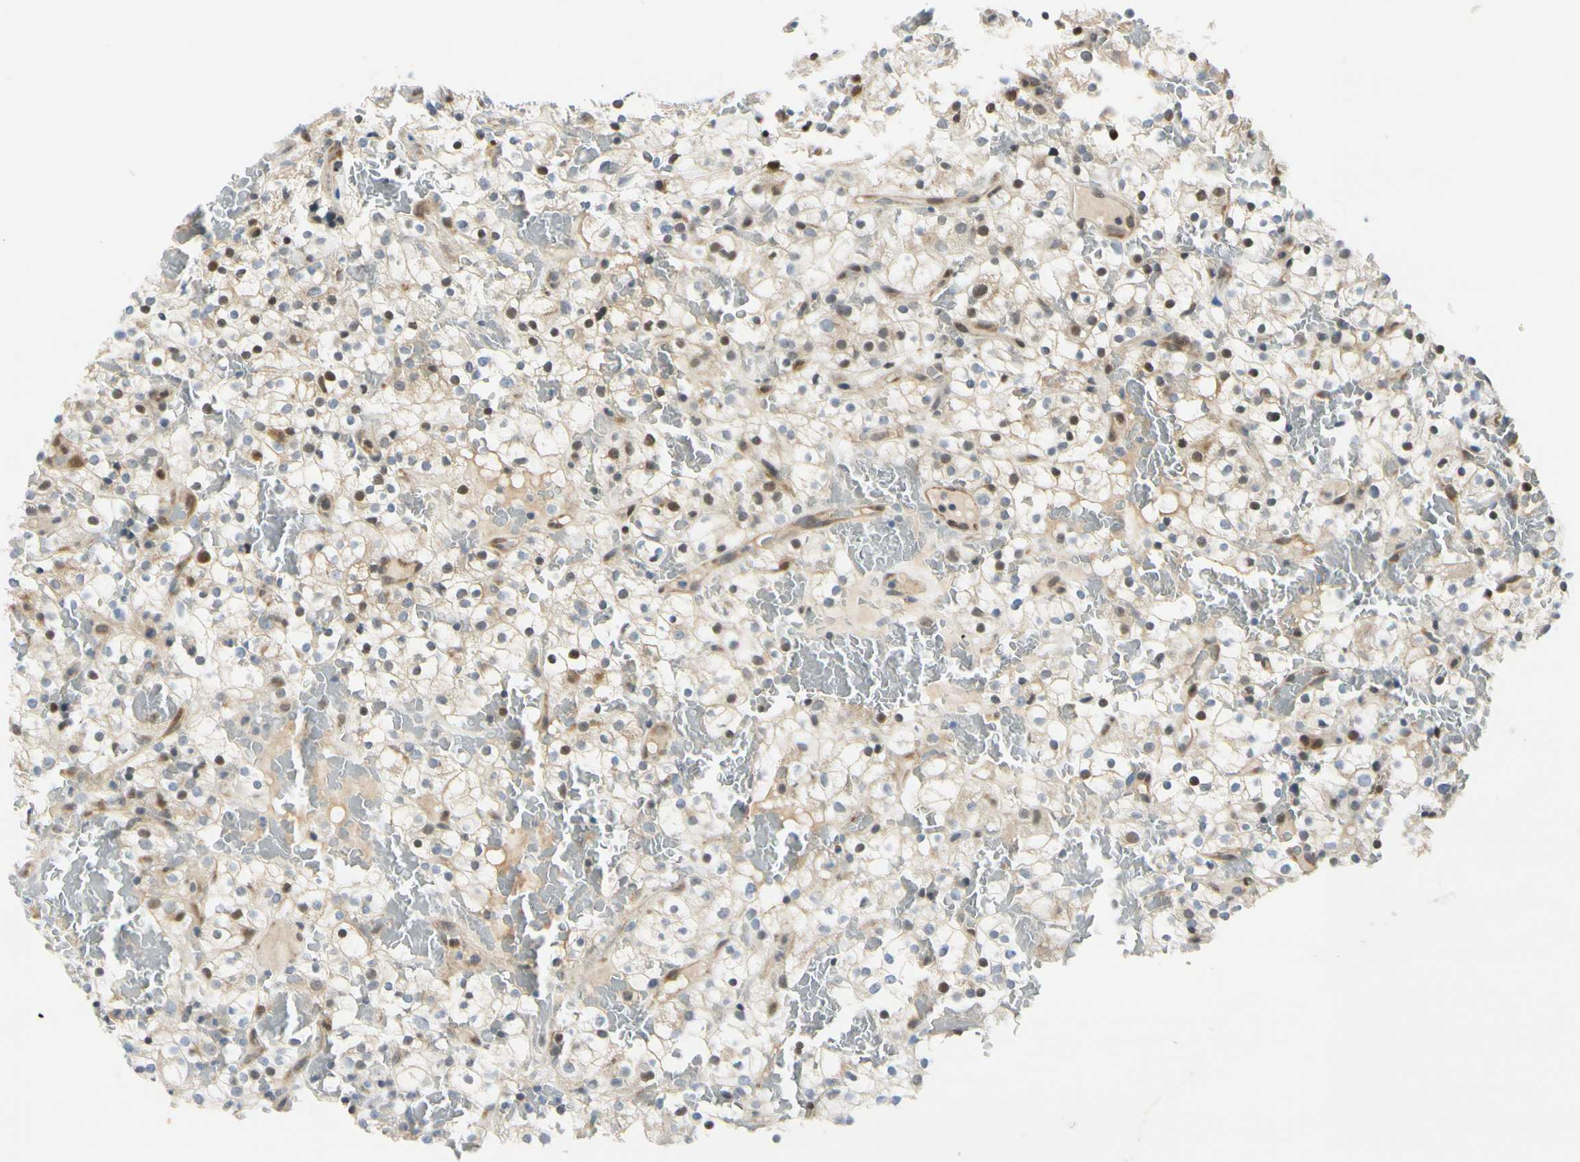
{"staining": {"intensity": "weak", "quantity": "<25%", "location": "nuclear"}, "tissue": "renal cancer", "cell_type": "Tumor cells", "image_type": "cancer", "snomed": [{"axis": "morphology", "description": "Normal tissue, NOS"}, {"axis": "morphology", "description": "Adenocarcinoma, NOS"}, {"axis": "topography", "description": "Kidney"}], "caption": "Histopathology image shows no protein expression in tumor cells of renal cancer tissue.", "gene": "NPDC1", "patient": {"sex": "female", "age": 72}}